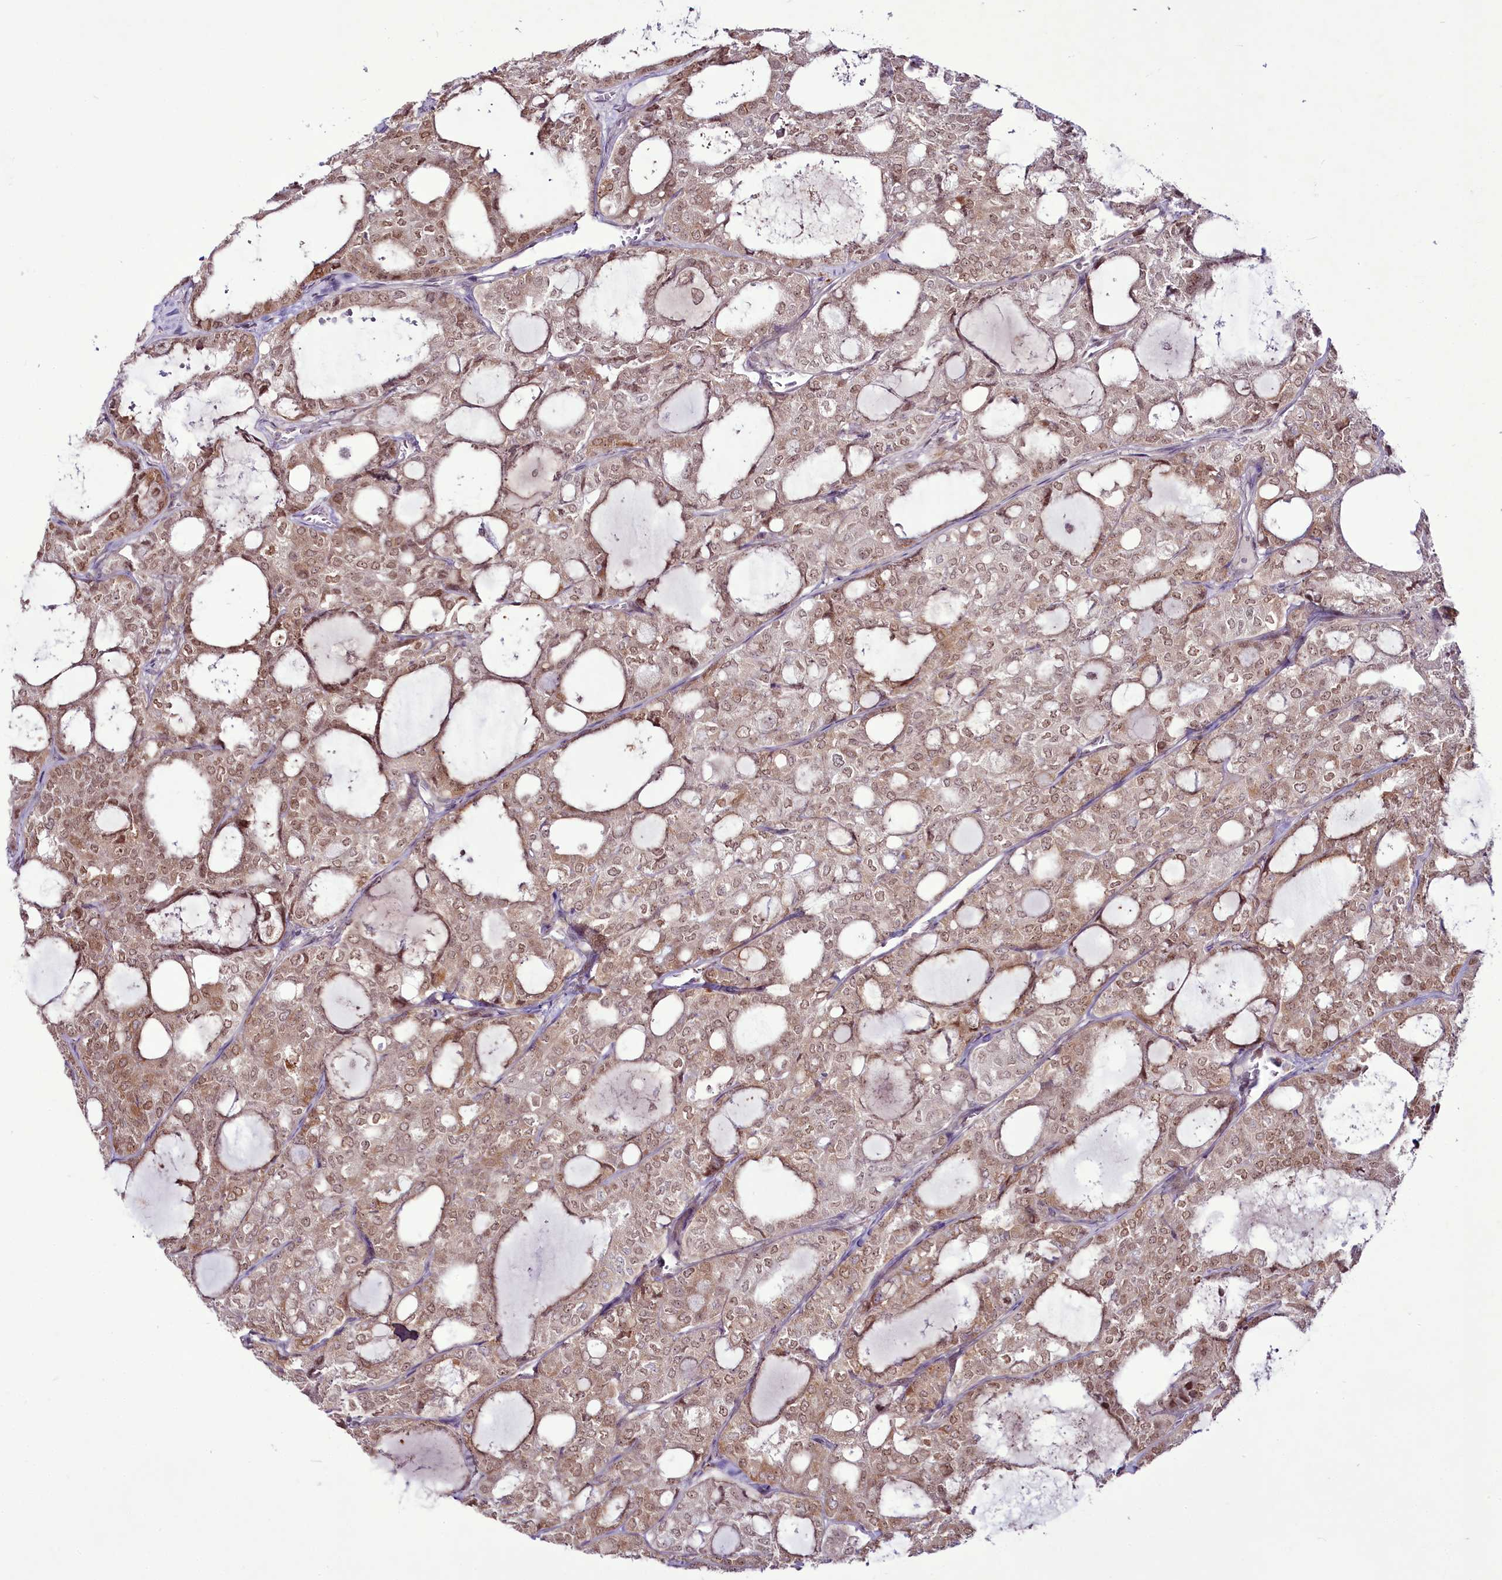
{"staining": {"intensity": "moderate", "quantity": ">75%", "location": "nuclear"}, "tissue": "thyroid cancer", "cell_type": "Tumor cells", "image_type": "cancer", "snomed": [{"axis": "morphology", "description": "Follicular adenoma carcinoma, NOS"}, {"axis": "topography", "description": "Thyroid gland"}], "caption": "Immunohistochemical staining of thyroid cancer (follicular adenoma carcinoma) demonstrates medium levels of moderate nuclear protein staining in approximately >75% of tumor cells.", "gene": "RSBN1", "patient": {"sex": "male", "age": 75}}